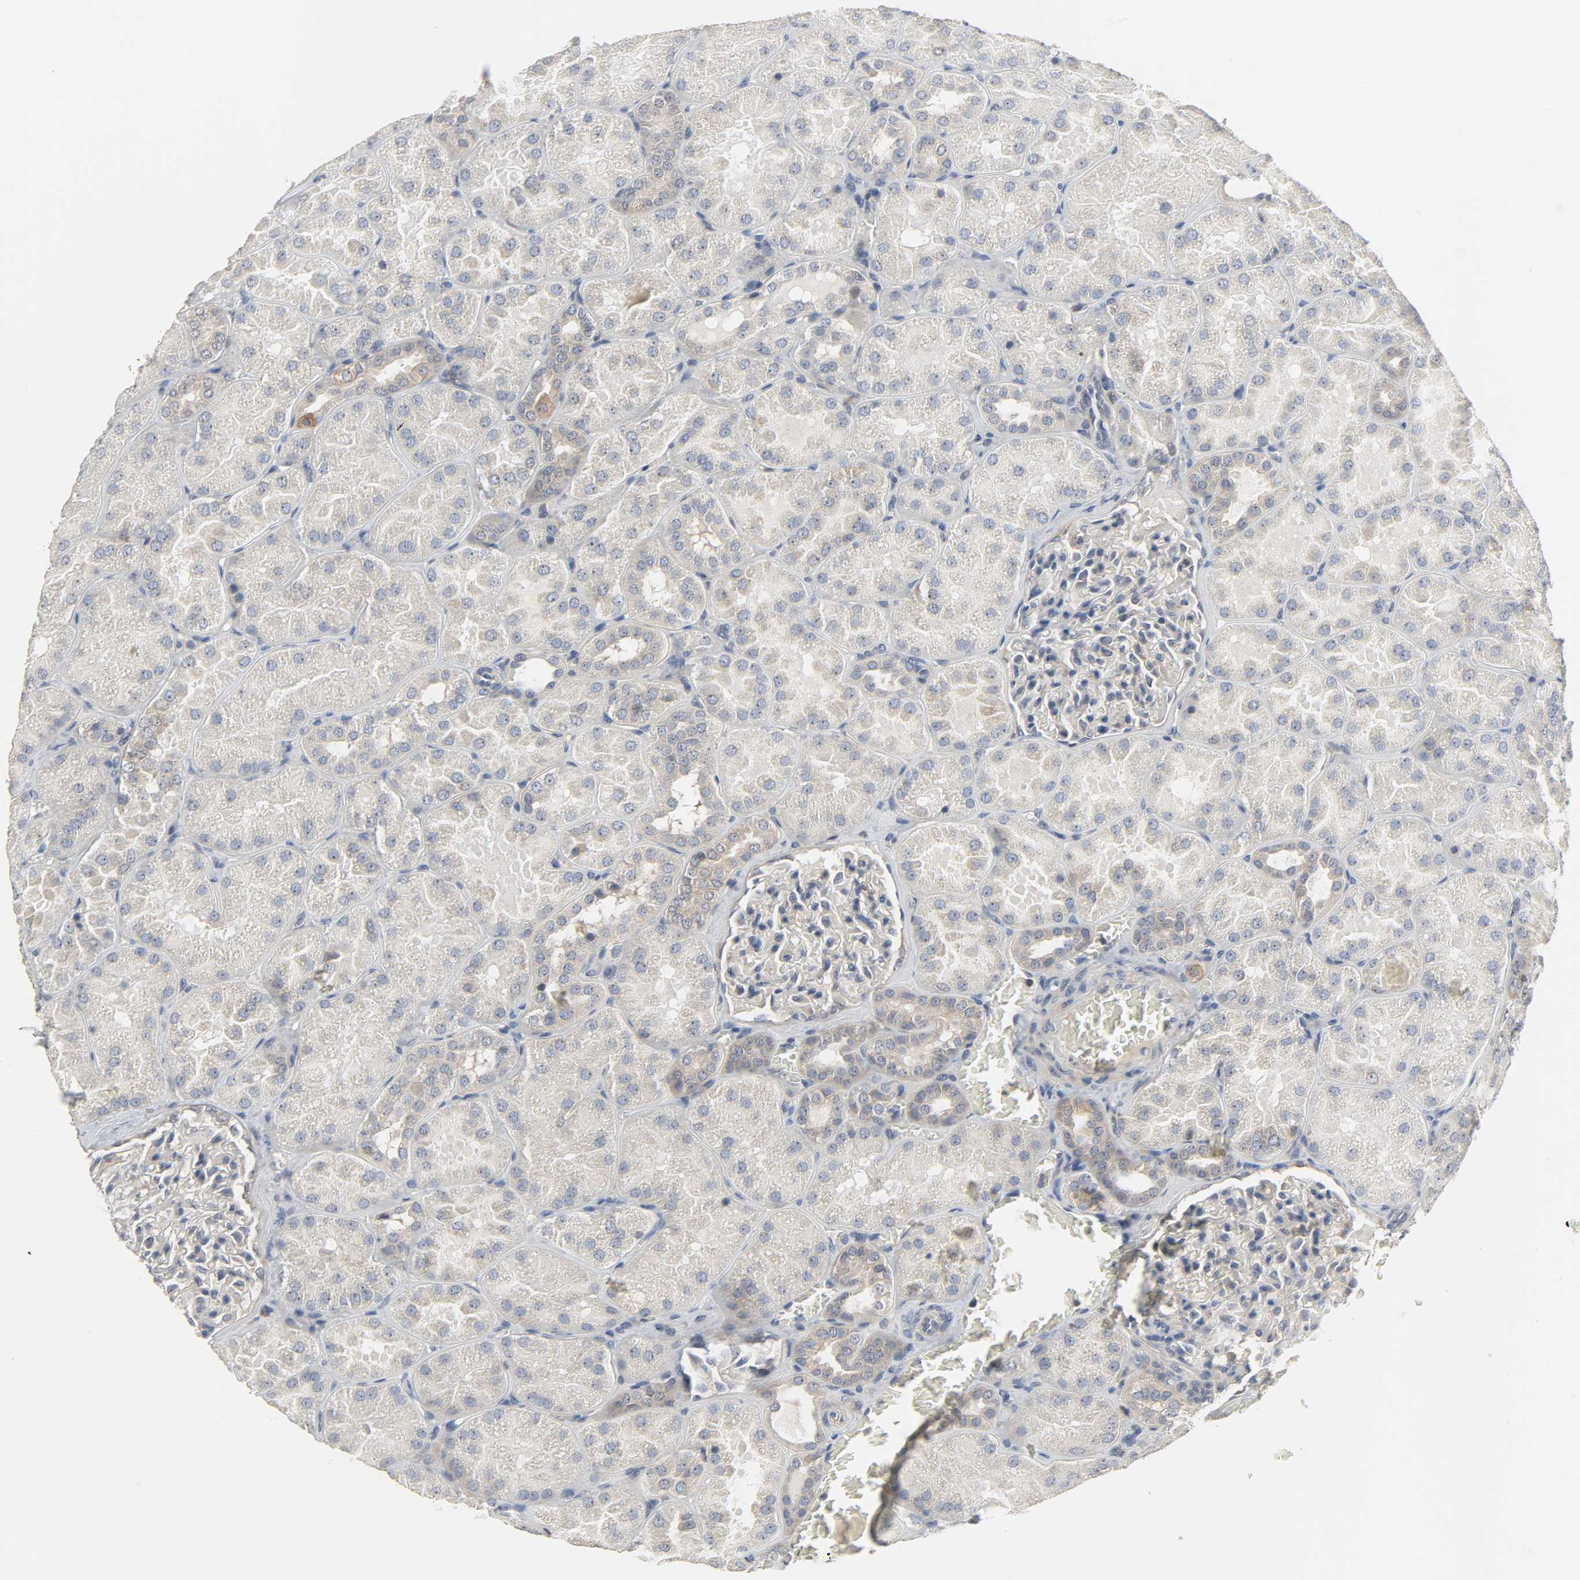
{"staining": {"intensity": "negative", "quantity": "none", "location": "none"}, "tissue": "kidney", "cell_type": "Cells in glomeruli", "image_type": "normal", "snomed": [{"axis": "morphology", "description": "Normal tissue, NOS"}, {"axis": "topography", "description": "Kidney"}], "caption": "The IHC histopathology image has no significant expression in cells in glomeruli of kidney.", "gene": "PLEKHA2", "patient": {"sex": "male", "age": 28}}